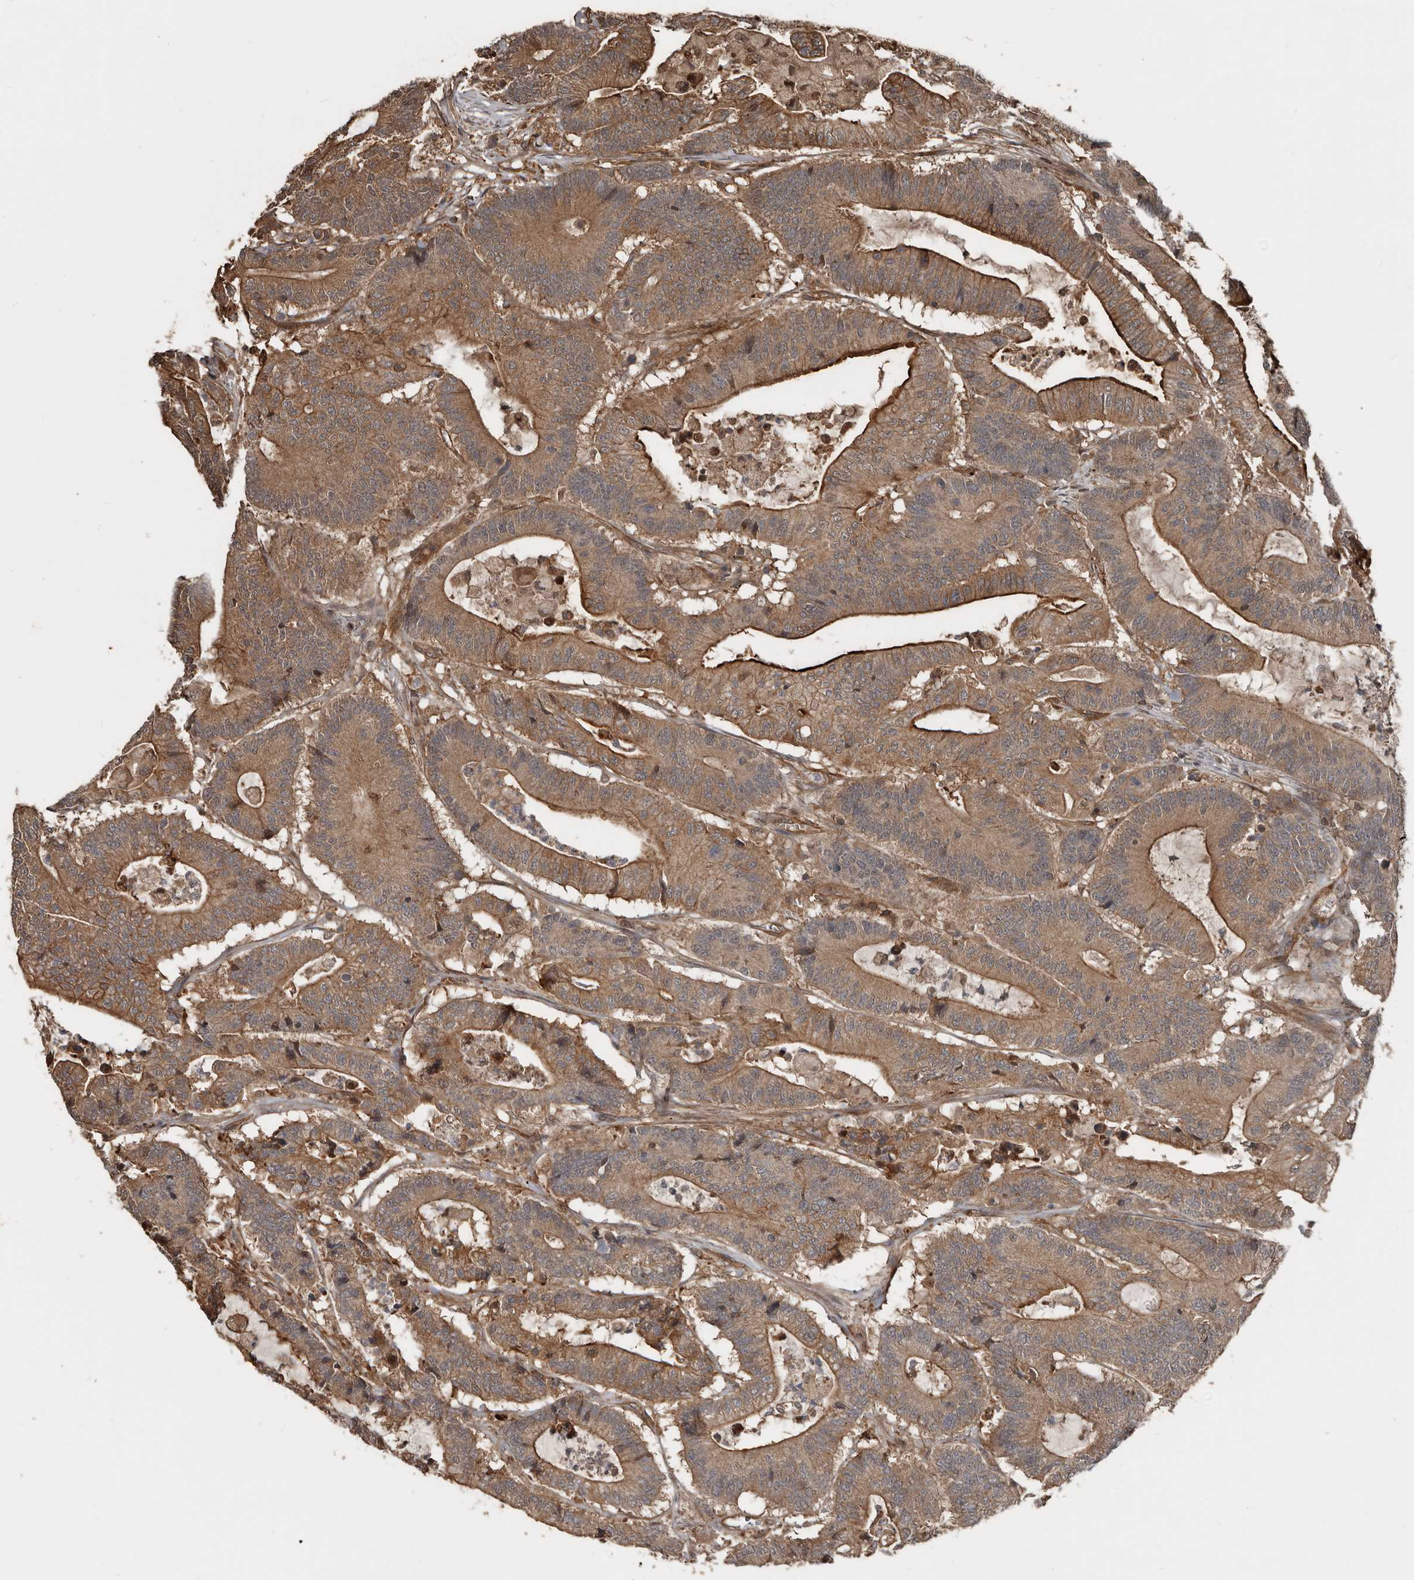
{"staining": {"intensity": "moderate", "quantity": ">75%", "location": "cytoplasmic/membranous"}, "tissue": "colorectal cancer", "cell_type": "Tumor cells", "image_type": "cancer", "snomed": [{"axis": "morphology", "description": "Adenocarcinoma, NOS"}, {"axis": "topography", "description": "Colon"}], "caption": "DAB (3,3'-diaminobenzidine) immunohistochemical staining of adenocarcinoma (colorectal) exhibits moderate cytoplasmic/membranous protein positivity in about >75% of tumor cells.", "gene": "EXOC3L1", "patient": {"sex": "female", "age": 84}}